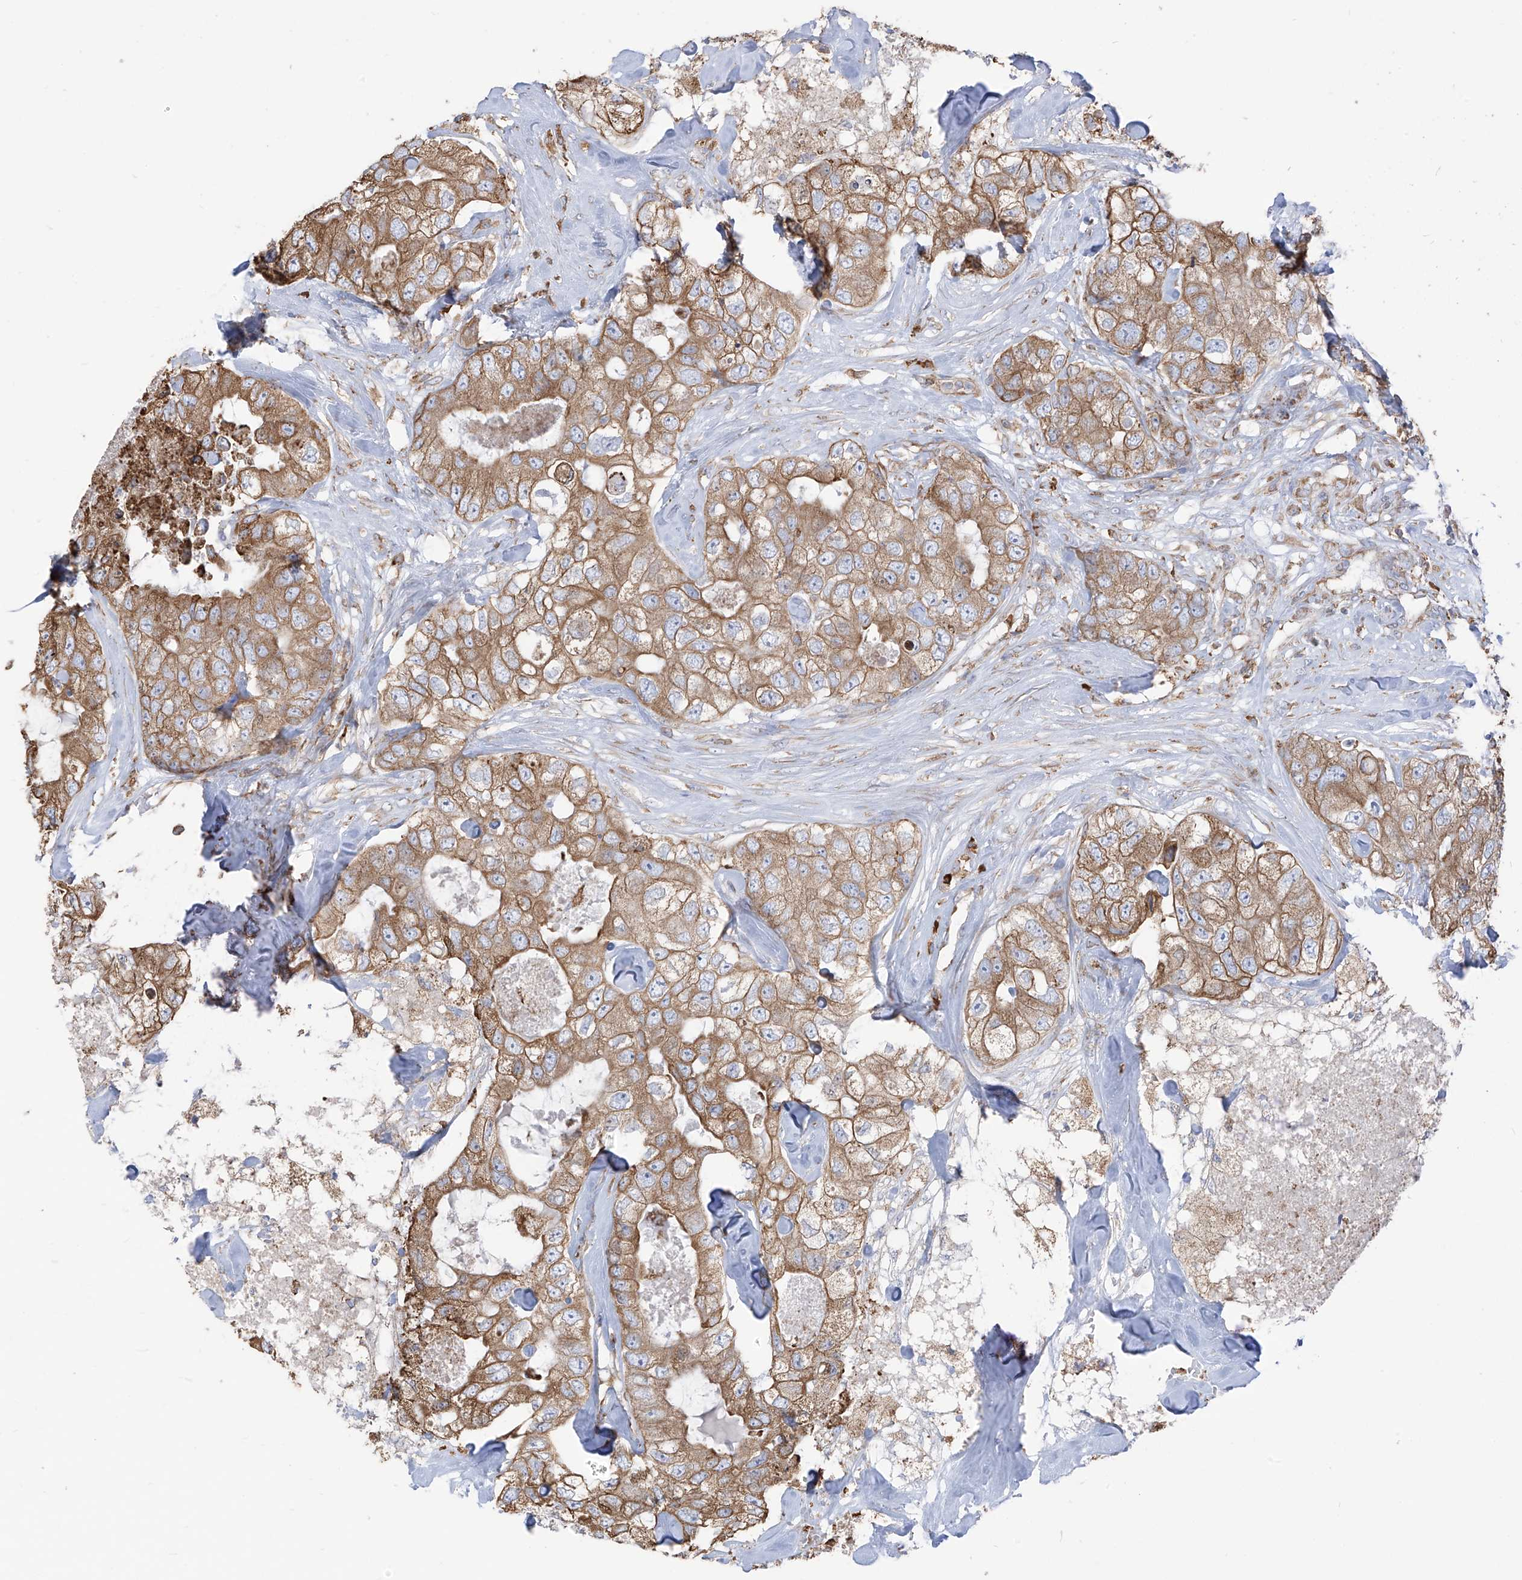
{"staining": {"intensity": "moderate", "quantity": ">75%", "location": "cytoplasmic/membranous"}, "tissue": "breast cancer", "cell_type": "Tumor cells", "image_type": "cancer", "snomed": [{"axis": "morphology", "description": "Duct carcinoma"}, {"axis": "topography", "description": "Breast"}], "caption": "A photomicrograph of breast cancer (intraductal carcinoma) stained for a protein displays moderate cytoplasmic/membranous brown staining in tumor cells.", "gene": "PDIA6", "patient": {"sex": "female", "age": 62}}